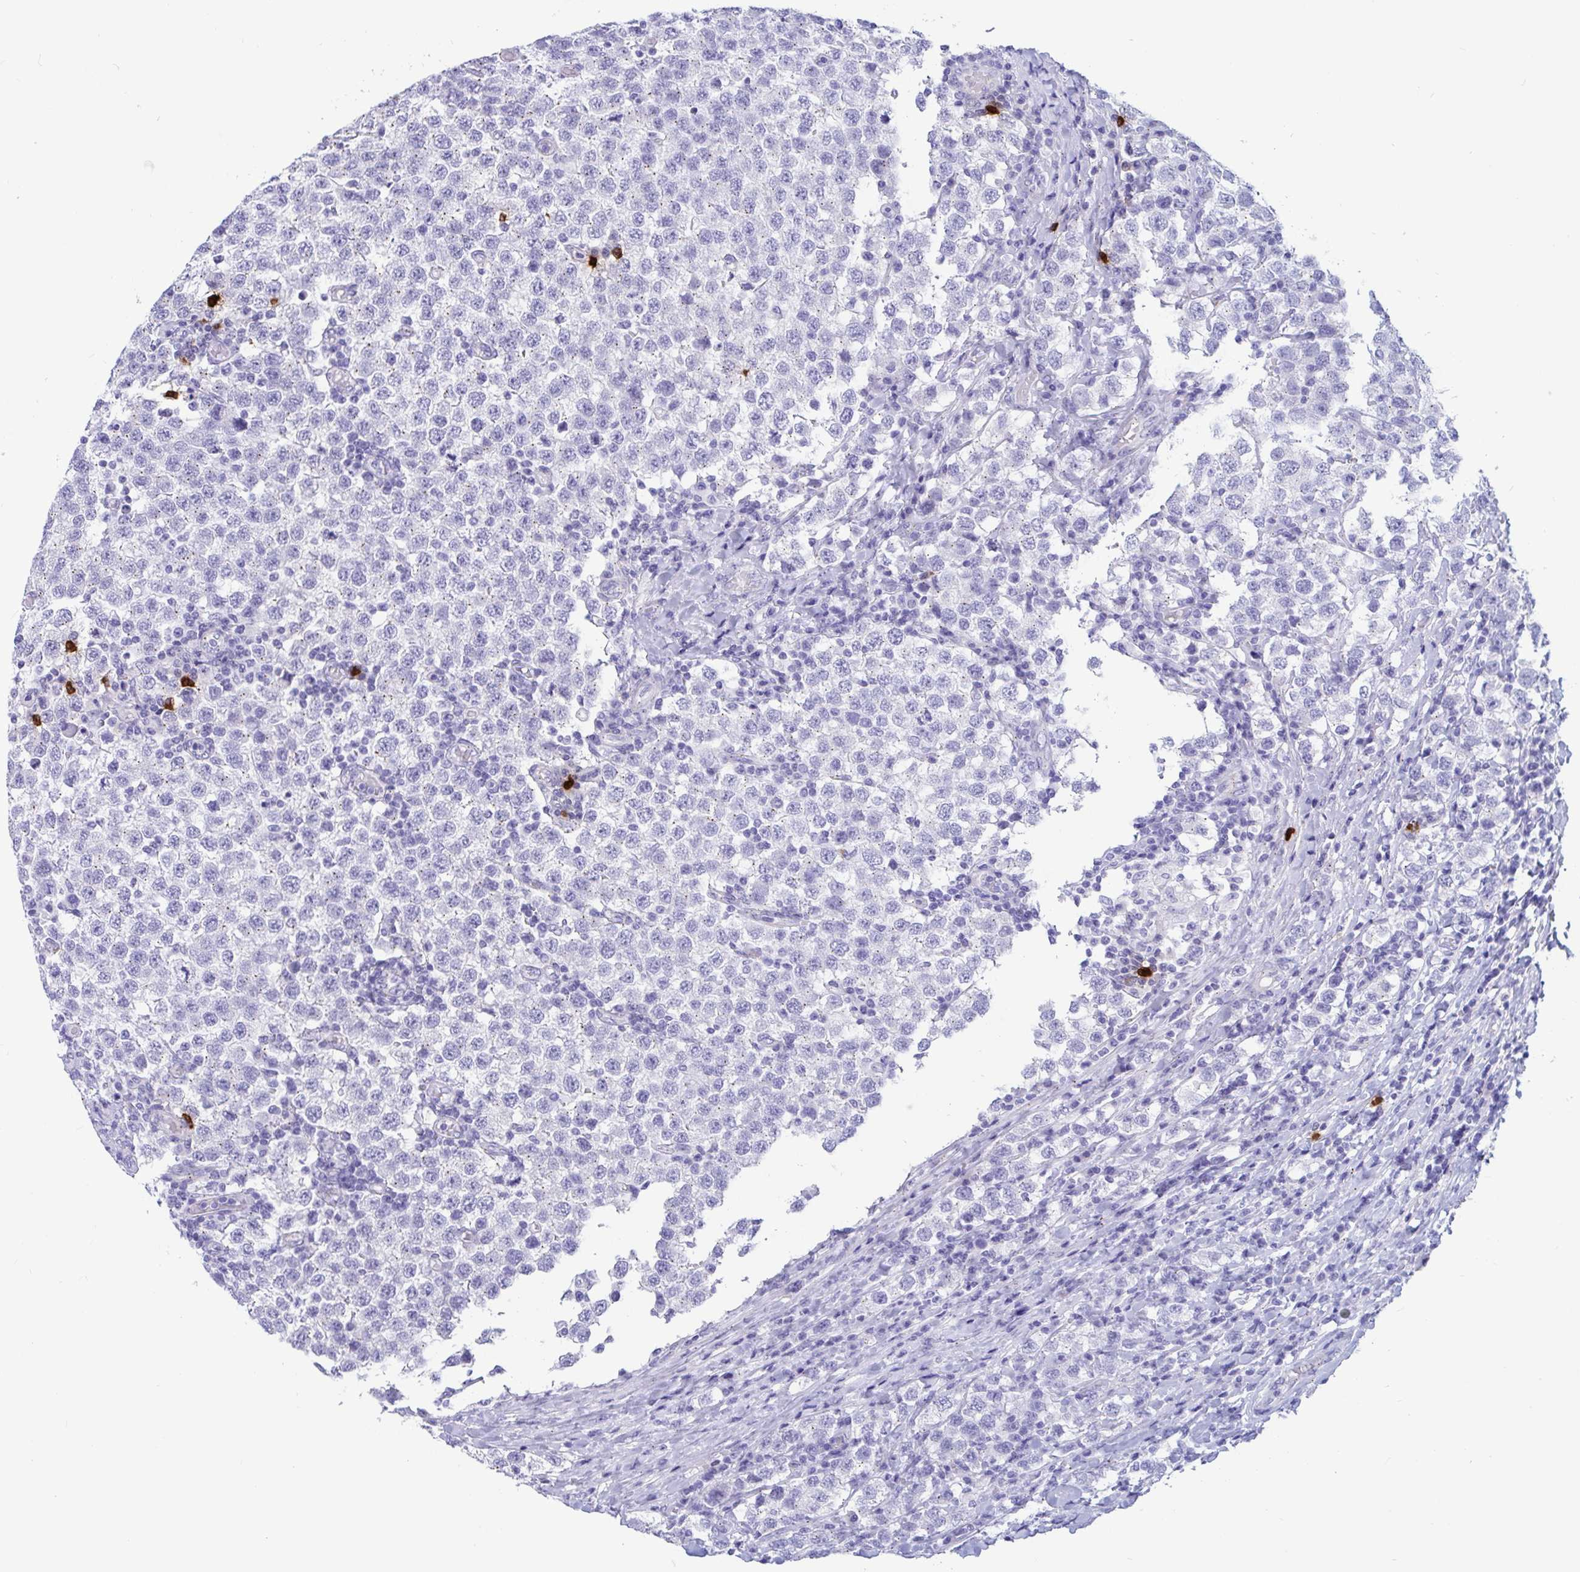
{"staining": {"intensity": "weak", "quantity": "<25%", "location": "cytoplasmic/membranous"}, "tissue": "testis cancer", "cell_type": "Tumor cells", "image_type": "cancer", "snomed": [{"axis": "morphology", "description": "Seminoma, NOS"}, {"axis": "topography", "description": "Testis"}], "caption": "Immunohistochemistry of human testis cancer (seminoma) demonstrates no positivity in tumor cells.", "gene": "RNASE3", "patient": {"sex": "male", "age": 34}}